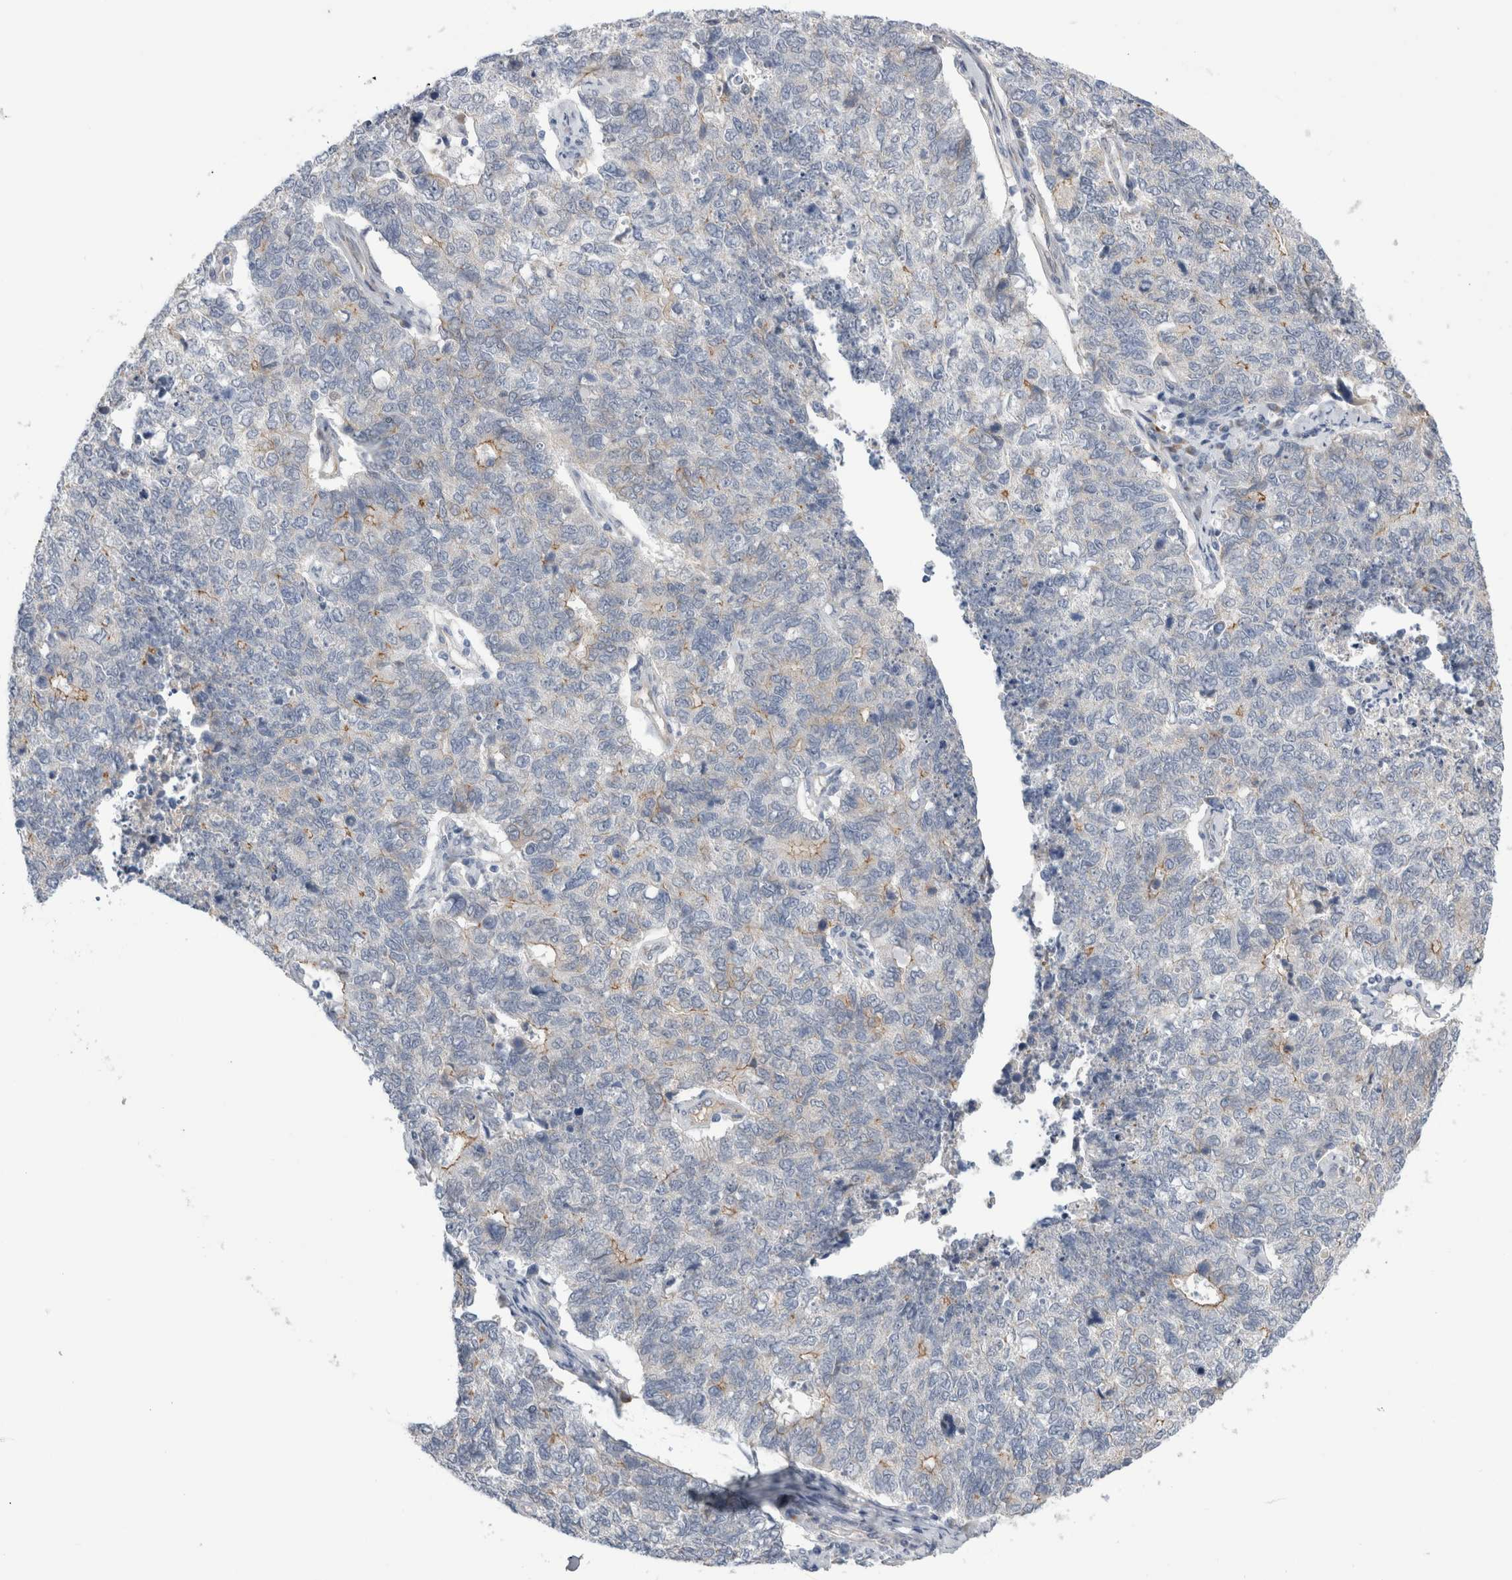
{"staining": {"intensity": "weak", "quantity": "<25%", "location": "cytoplasmic/membranous"}, "tissue": "cervical cancer", "cell_type": "Tumor cells", "image_type": "cancer", "snomed": [{"axis": "morphology", "description": "Squamous cell carcinoma, NOS"}, {"axis": "topography", "description": "Cervix"}], "caption": "Tumor cells are negative for protein expression in human cervical squamous cell carcinoma.", "gene": "TAFA5", "patient": {"sex": "female", "age": 63}}